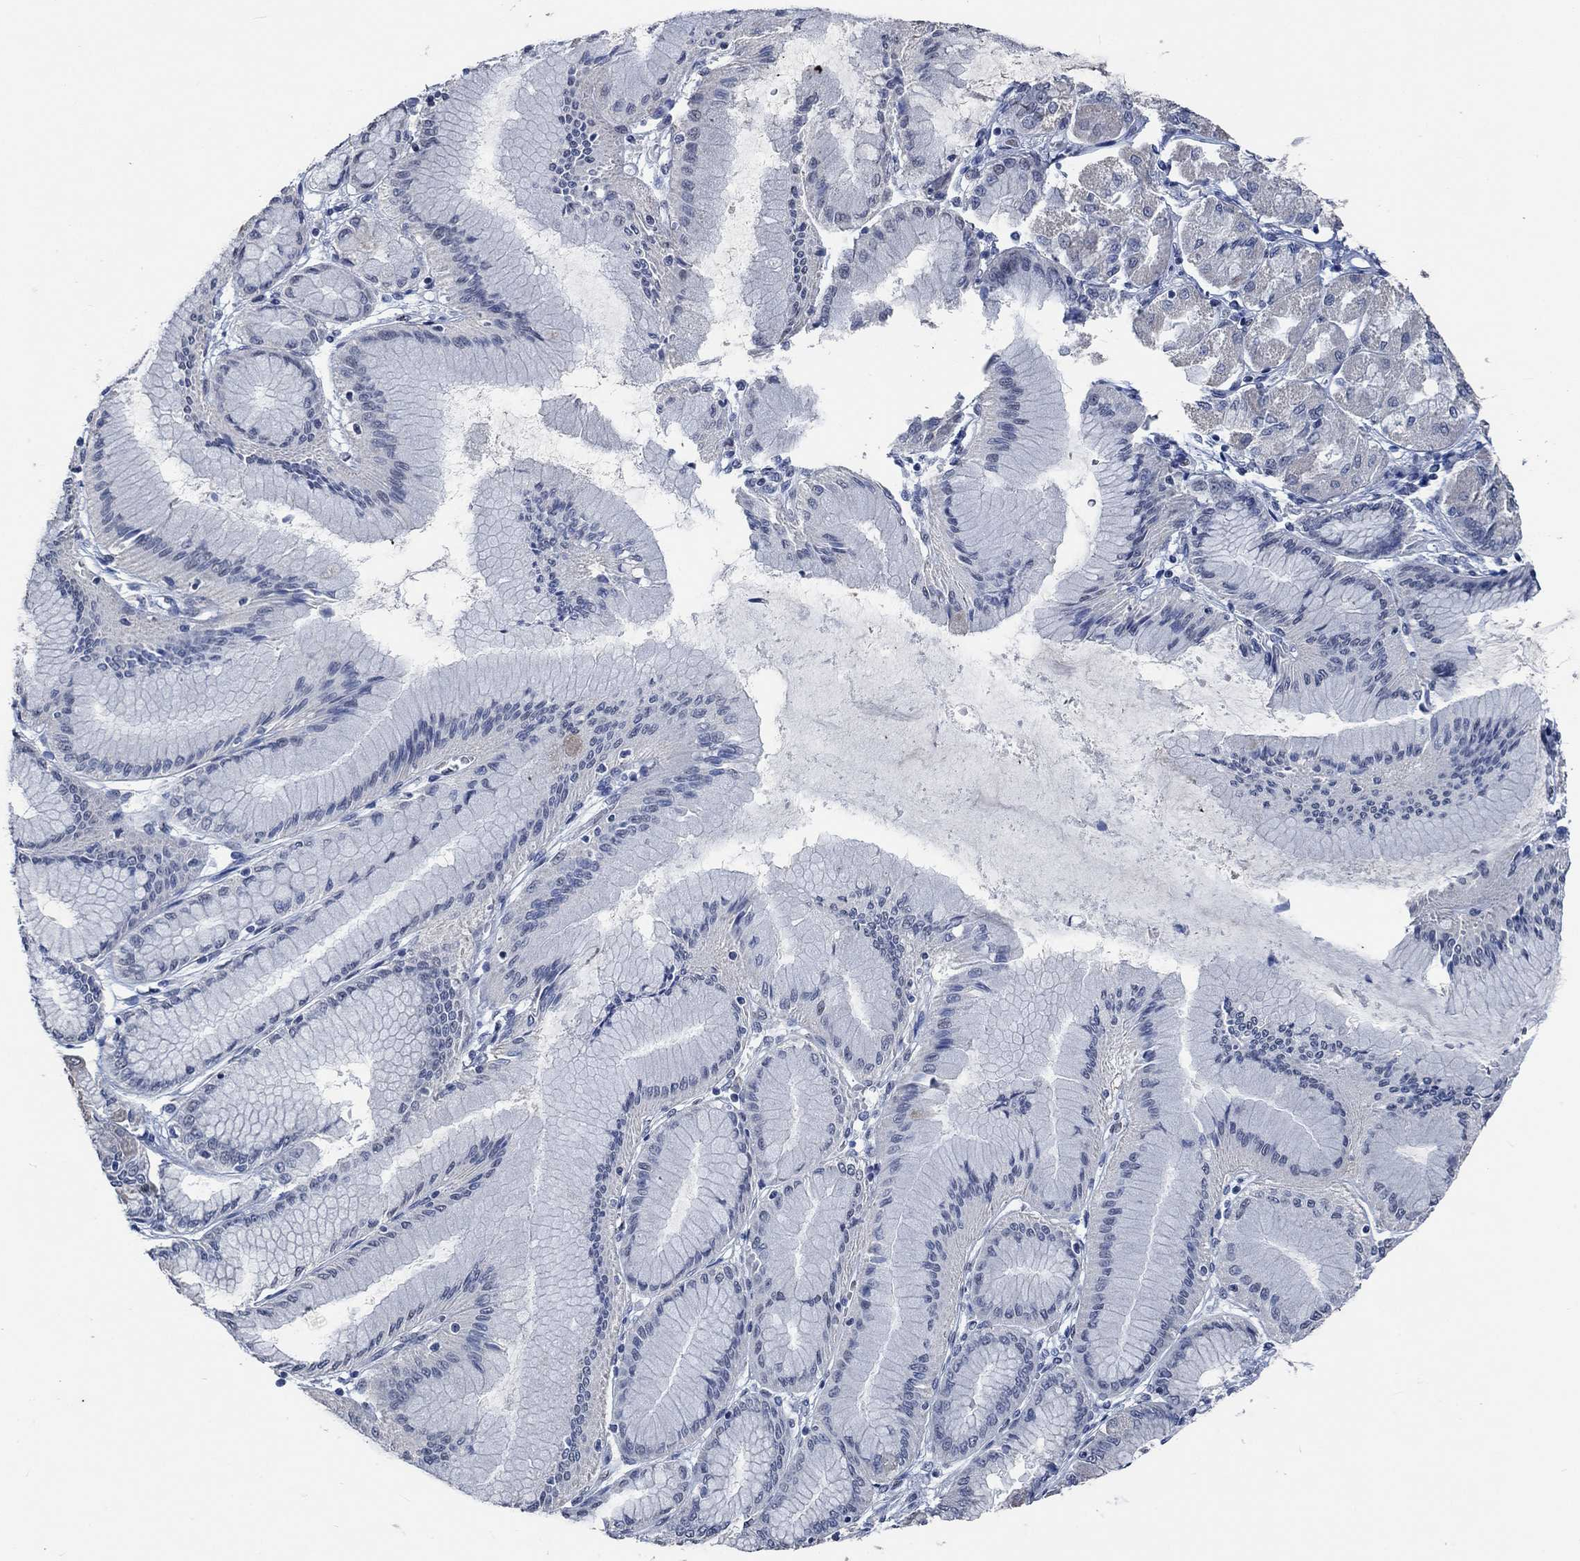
{"staining": {"intensity": "negative", "quantity": "none", "location": "none"}, "tissue": "stomach cancer", "cell_type": "Tumor cells", "image_type": "cancer", "snomed": [{"axis": "morphology", "description": "Normal tissue, NOS"}, {"axis": "morphology", "description": "Adenocarcinoma, NOS"}, {"axis": "morphology", "description": "Adenocarcinoma, High grade"}, {"axis": "topography", "description": "Stomach, upper"}, {"axis": "topography", "description": "Stomach"}], "caption": "This photomicrograph is of stomach cancer stained with immunohistochemistry (IHC) to label a protein in brown with the nuclei are counter-stained blue. There is no staining in tumor cells. (DAB (3,3'-diaminobenzidine) immunohistochemistry, high magnification).", "gene": "OBSCN", "patient": {"sex": "female", "age": 65}}